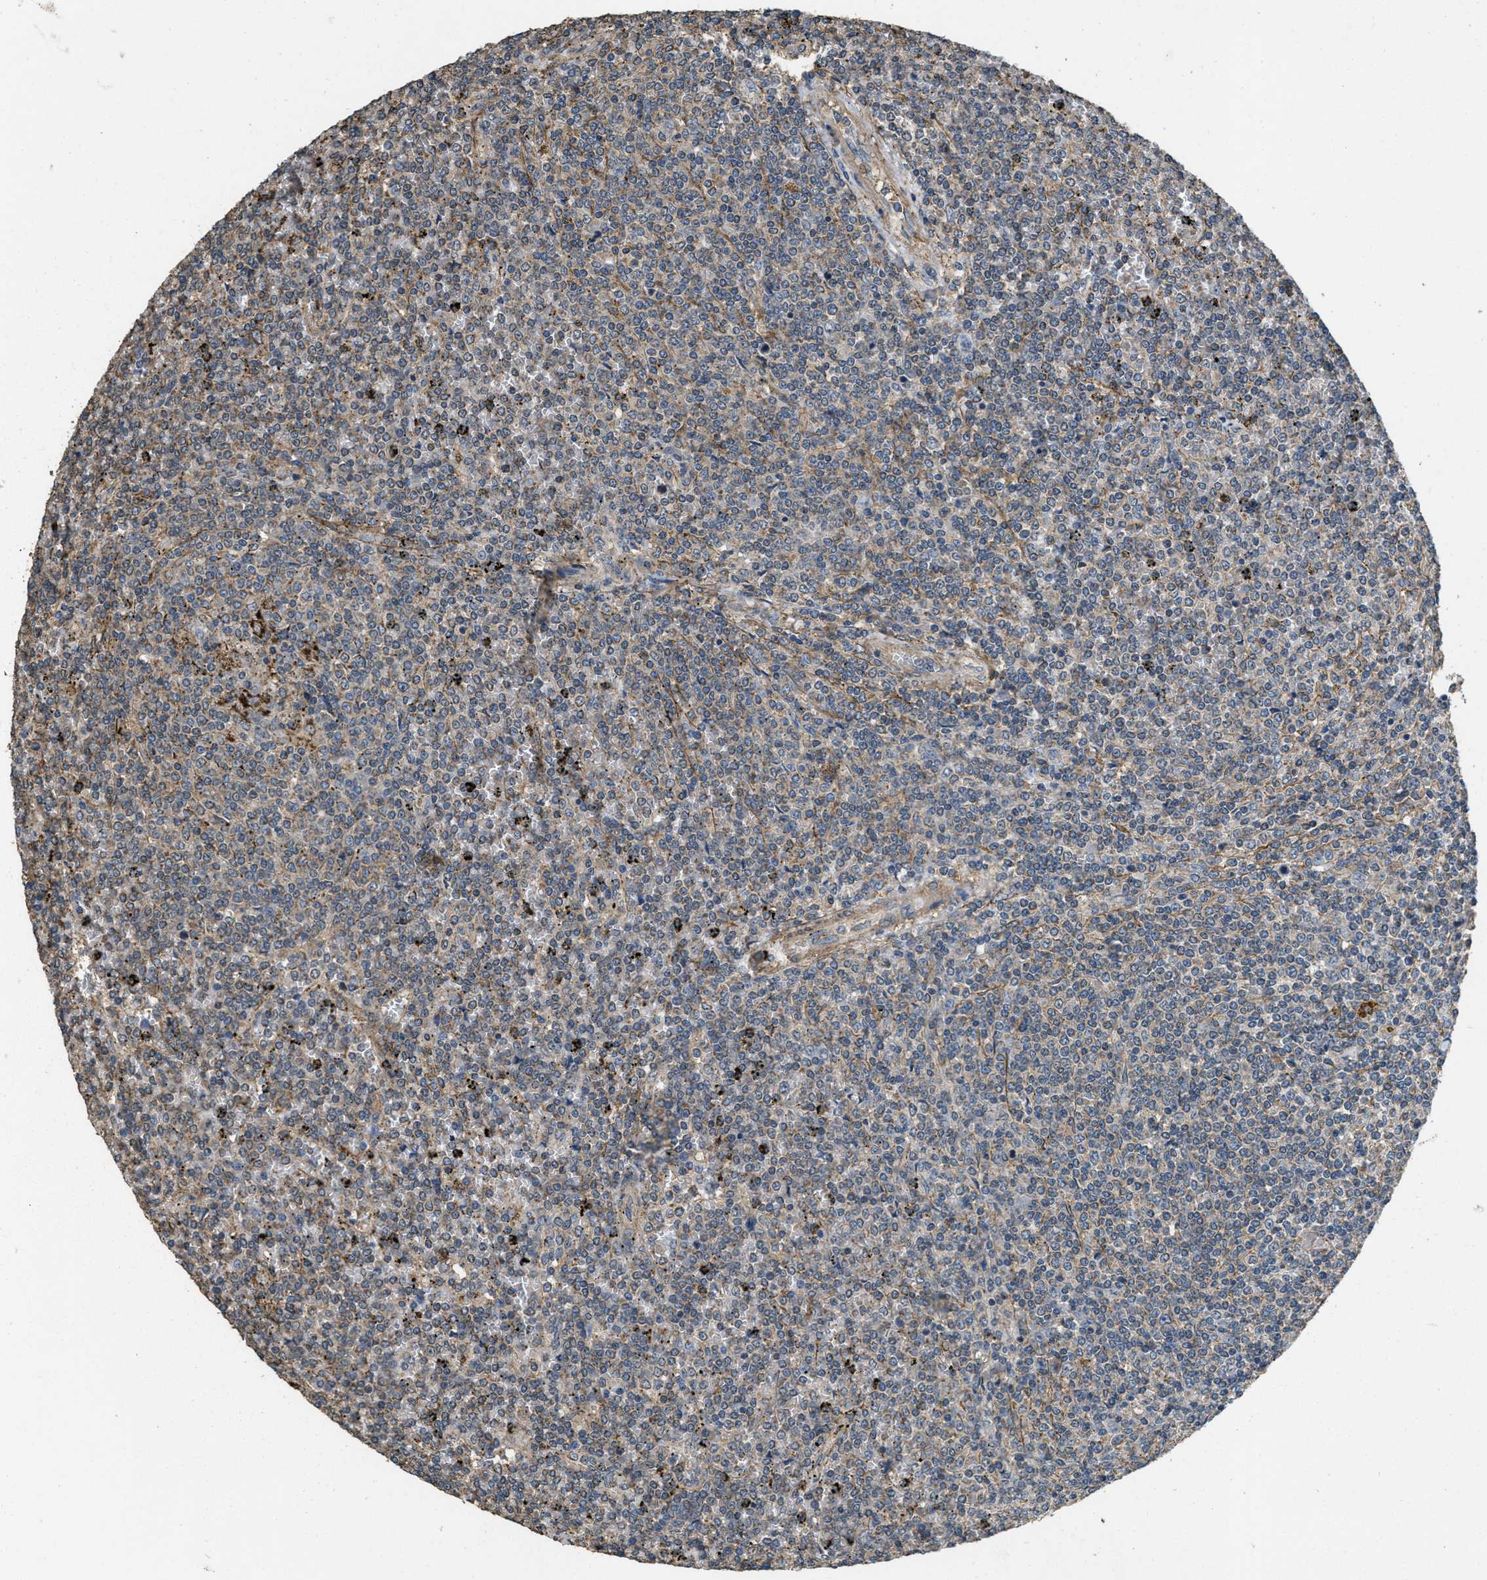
{"staining": {"intensity": "weak", "quantity": "<25%", "location": "cytoplasmic/membranous"}, "tissue": "lymphoma", "cell_type": "Tumor cells", "image_type": "cancer", "snomed": [{"axis": "morphology", "description": "Malignant lymphoma, non-Hodgkin's type, Low grade"}, {"axis": "topography", "description": "Spleen"}], "caption": "Immunohistochemistry histopathology image of neoplastic tissue: lymphoma stained with DAB demonstrates no significant protein expression in tumor cells.", "gene": "THBS2", "patient": {"sex": "female", "age": 19}}